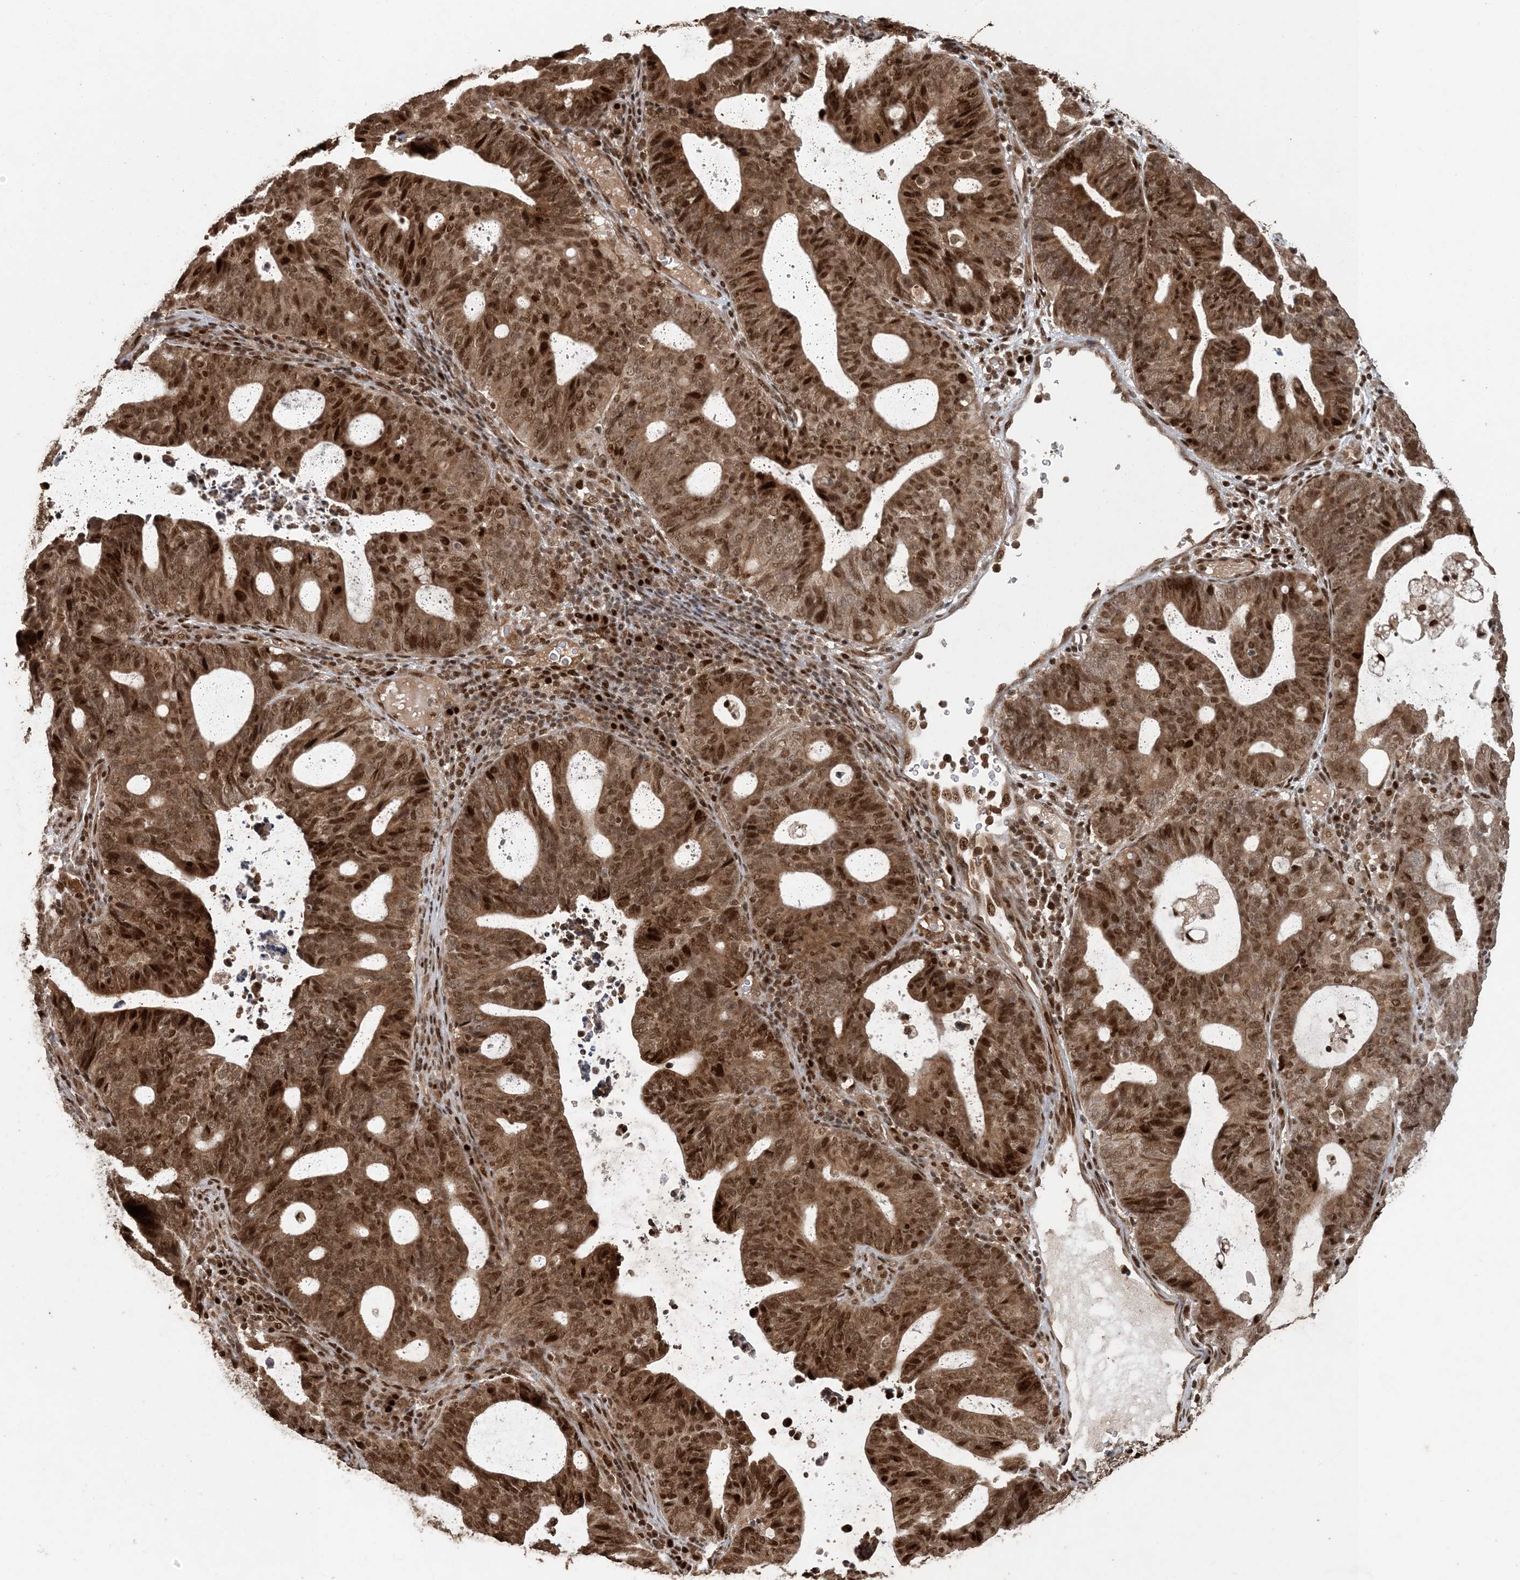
{"staining": {"intensity": "strong", "quantity": ">75%", "location": "cytoplasmic/membranous,nuclear"}, "tissue": "endometrial cancer", "cell_type": "Tumor cells", "image_type": "cancer", "snomed": [{"axis": "morphology", "description": "Adenocarcinoma, NOS"}, {"axis": "topography", "description": "Uterus"}], "caption": "This micrograph exhibits IHC staining of adenocarcinoma (endometrial), with high strong cytoplasmic/membranous and nuclear staining in about >75% of tumor cells.", "gene": "ATP13A2", "patient": {"sex": "female", "age": 83}}